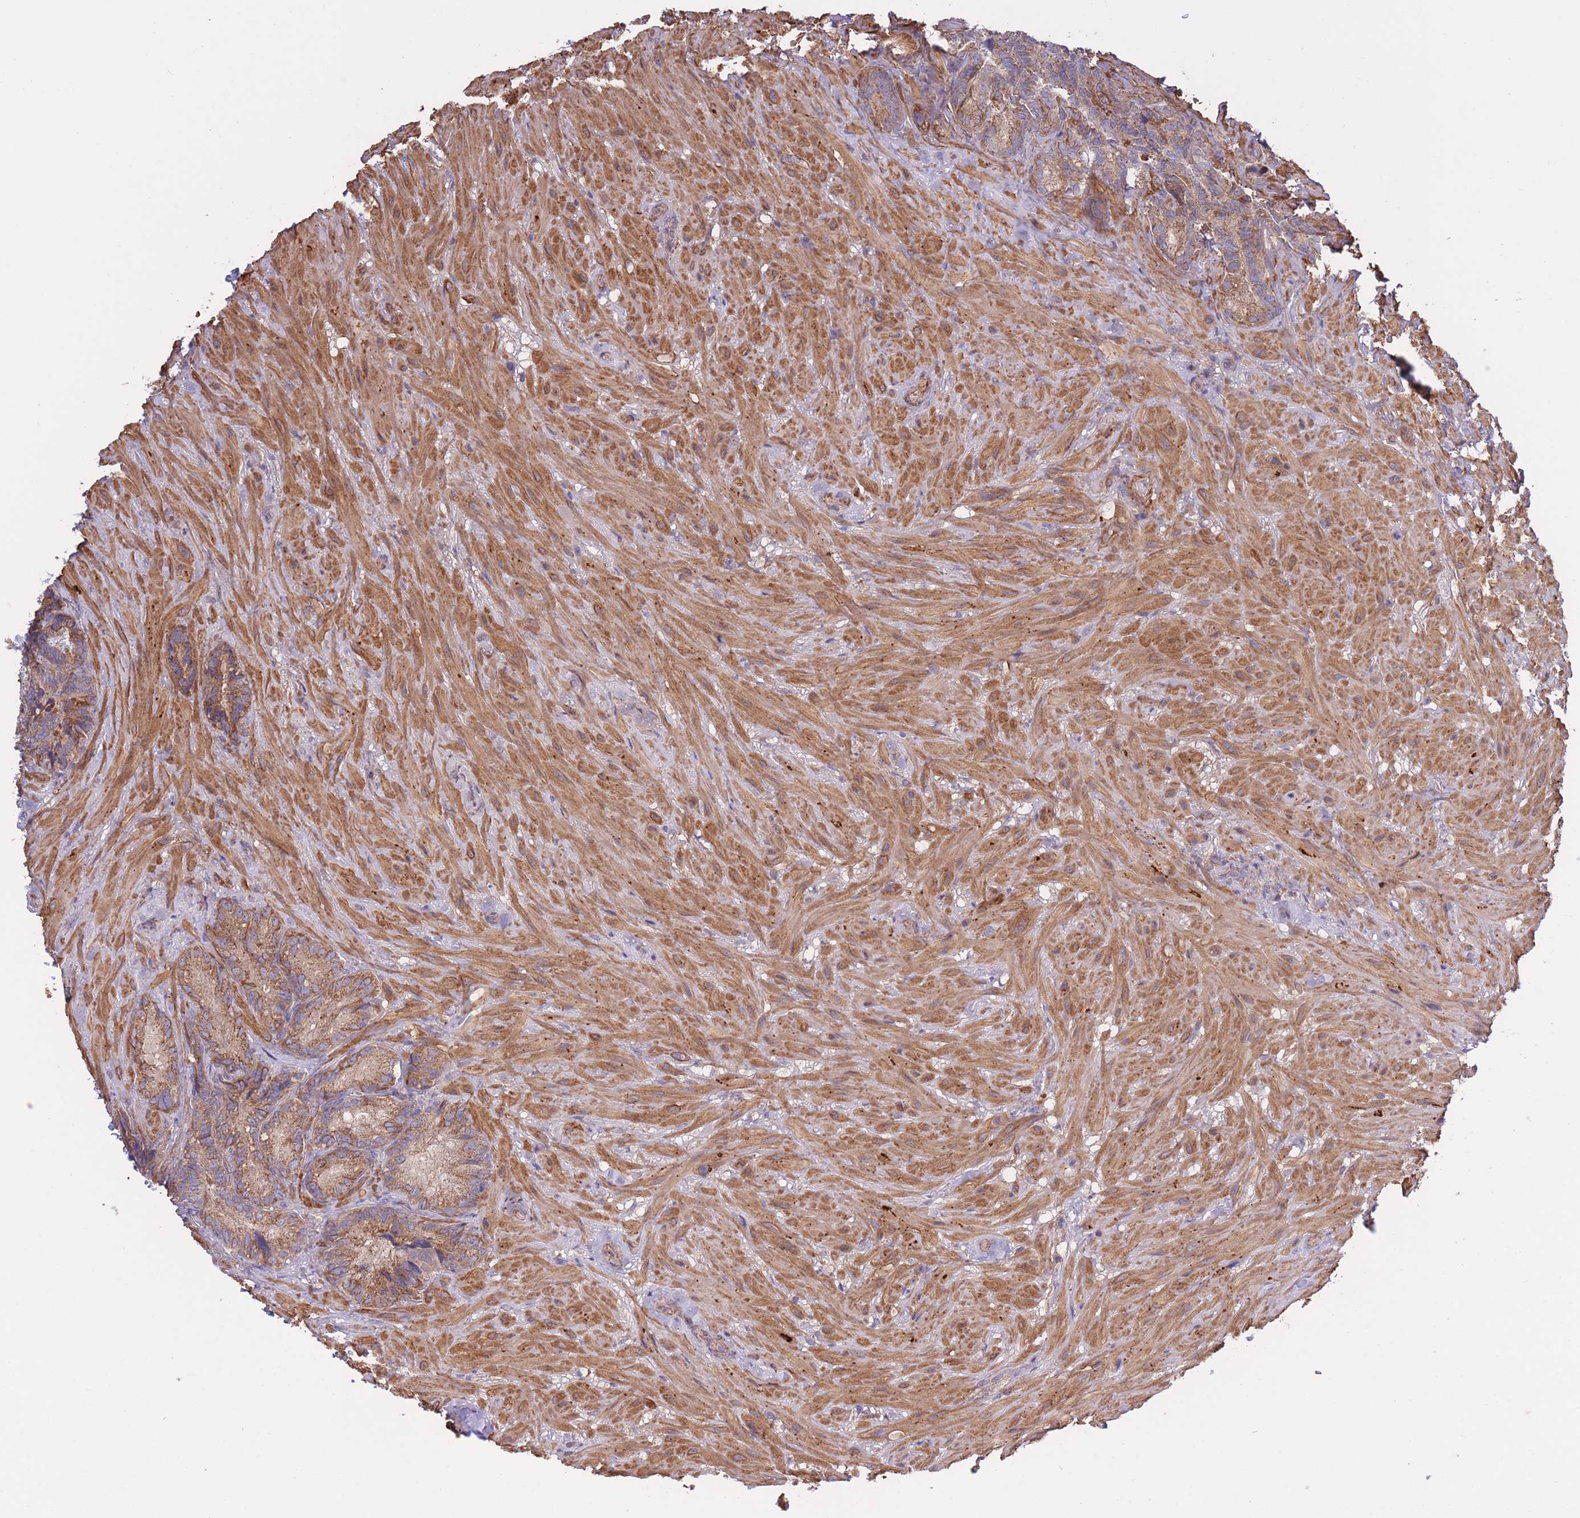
{"staining": {"intensity": "moderate", "quantity": ">75%", "location": "cytoplasmic/membranous"}, "tissue": "seminal vesicle", "cell_type": "Glandular cells", "image_type": "normal", "snomed": [{"axis": "morphology", "description": "Normal tissue, NOS"}, {"axis": "topography", "description": "Seminal veicle"}], "caption": "This is a photomicrograph of immunohistochemistry (IHC) staining of unremarkable seminal vesicle, which shows moderate staining in the cytoplasmic/membranous of glandular cells.", "gene": "ATP13A2", "patient": {"sex": "male", "age": 62}}